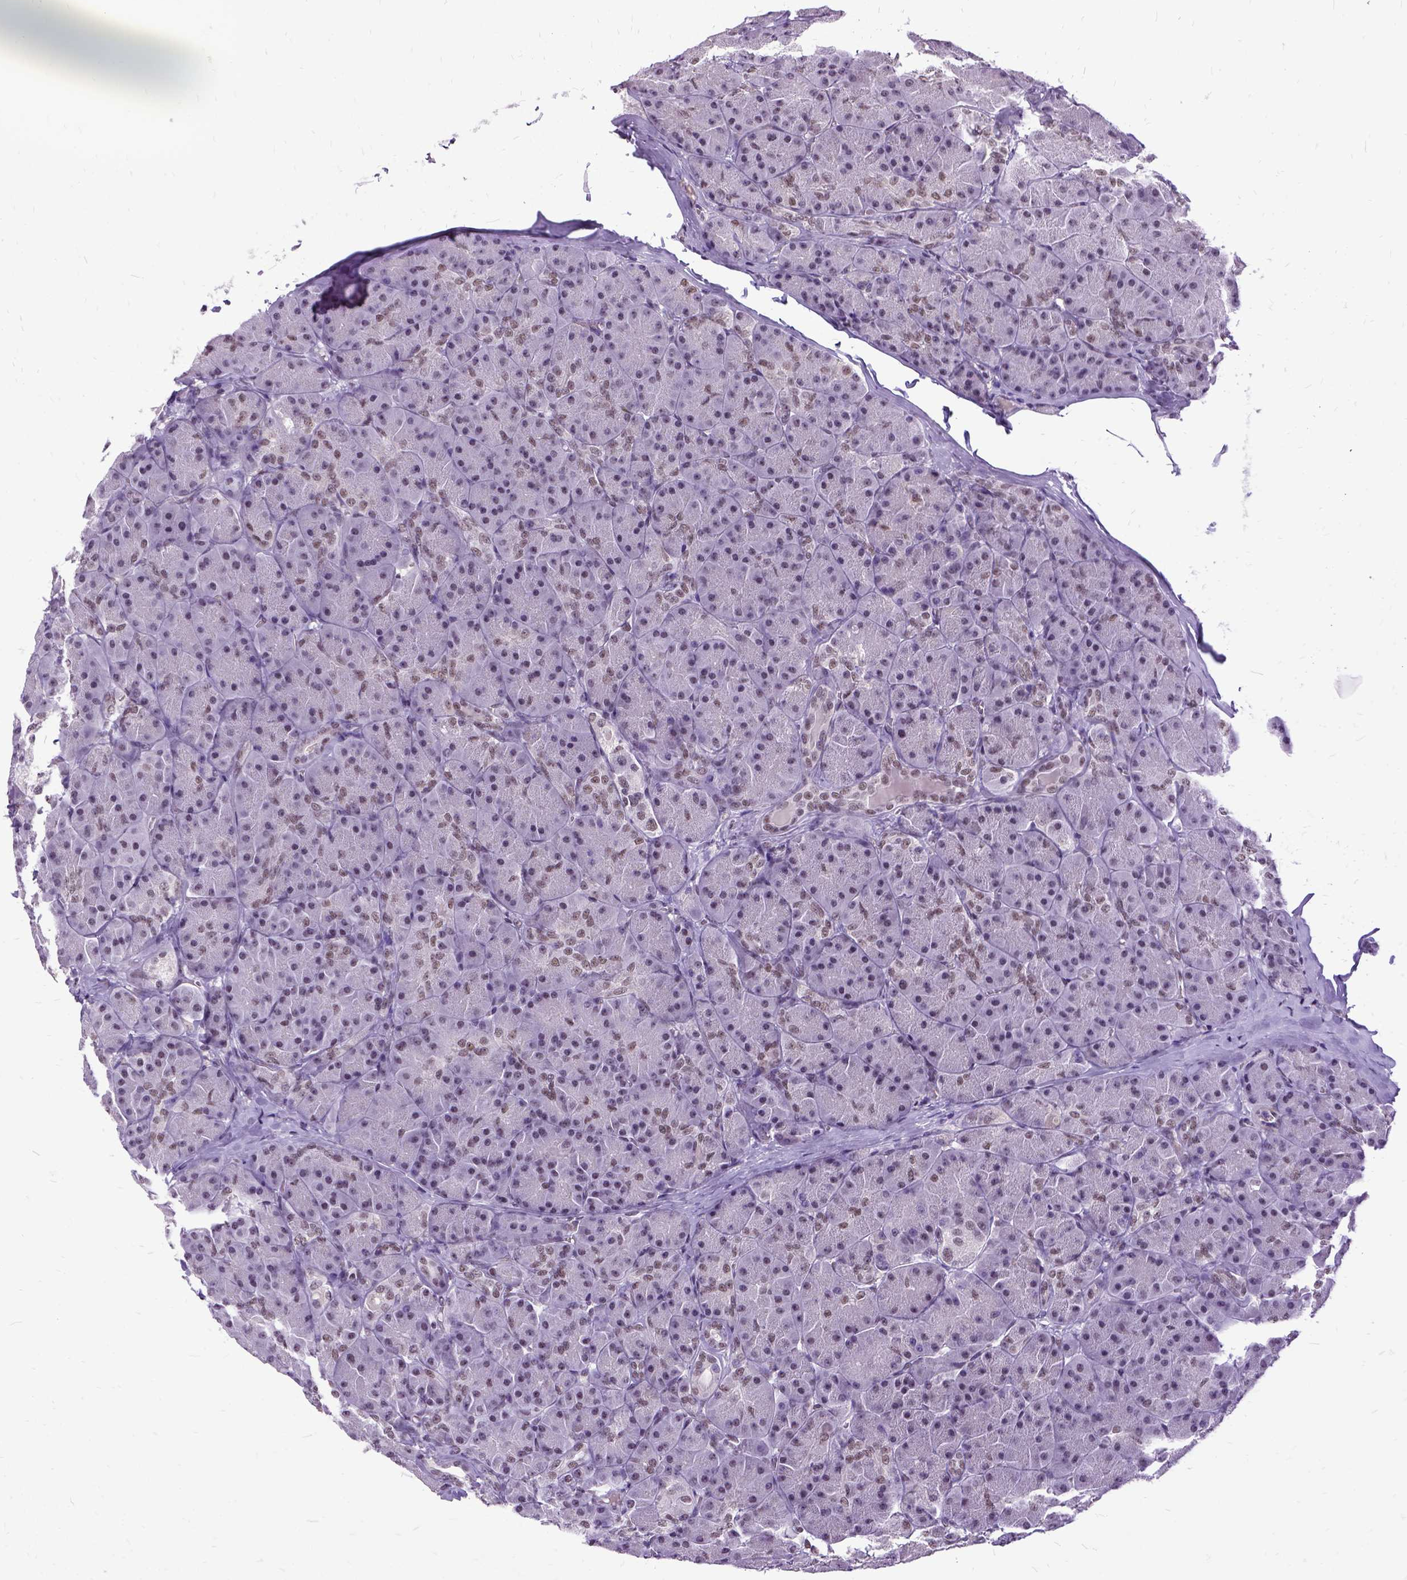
{"staining": {"intensity": "moderate", "quantity": "25%-75%", "location": "nuclear"}, "tissue": "pancreas", "cell_type": "Exocrine glandular cells", "image_type": "normal", "snomed": [{"axis": "morphology", "description": "Normal tissue, NOS"}, {"axis": "topography", "description": "Pancreas"}], "caption": "Immunohistochemistry (DAB (3,3'-diaminobenzidine)) staining of normal human pancreas demonstrates moderate nuclear protein positivity in about 25%-75% of exocrine glandular cells. The staining was performed using DAB to visualize the protein expression in brown, while the nuclei were stained in blue with hematoxylin (Magnification: 20x).", "gene": "SETD1A", "patient": {"sex": "male", "age": 57}}